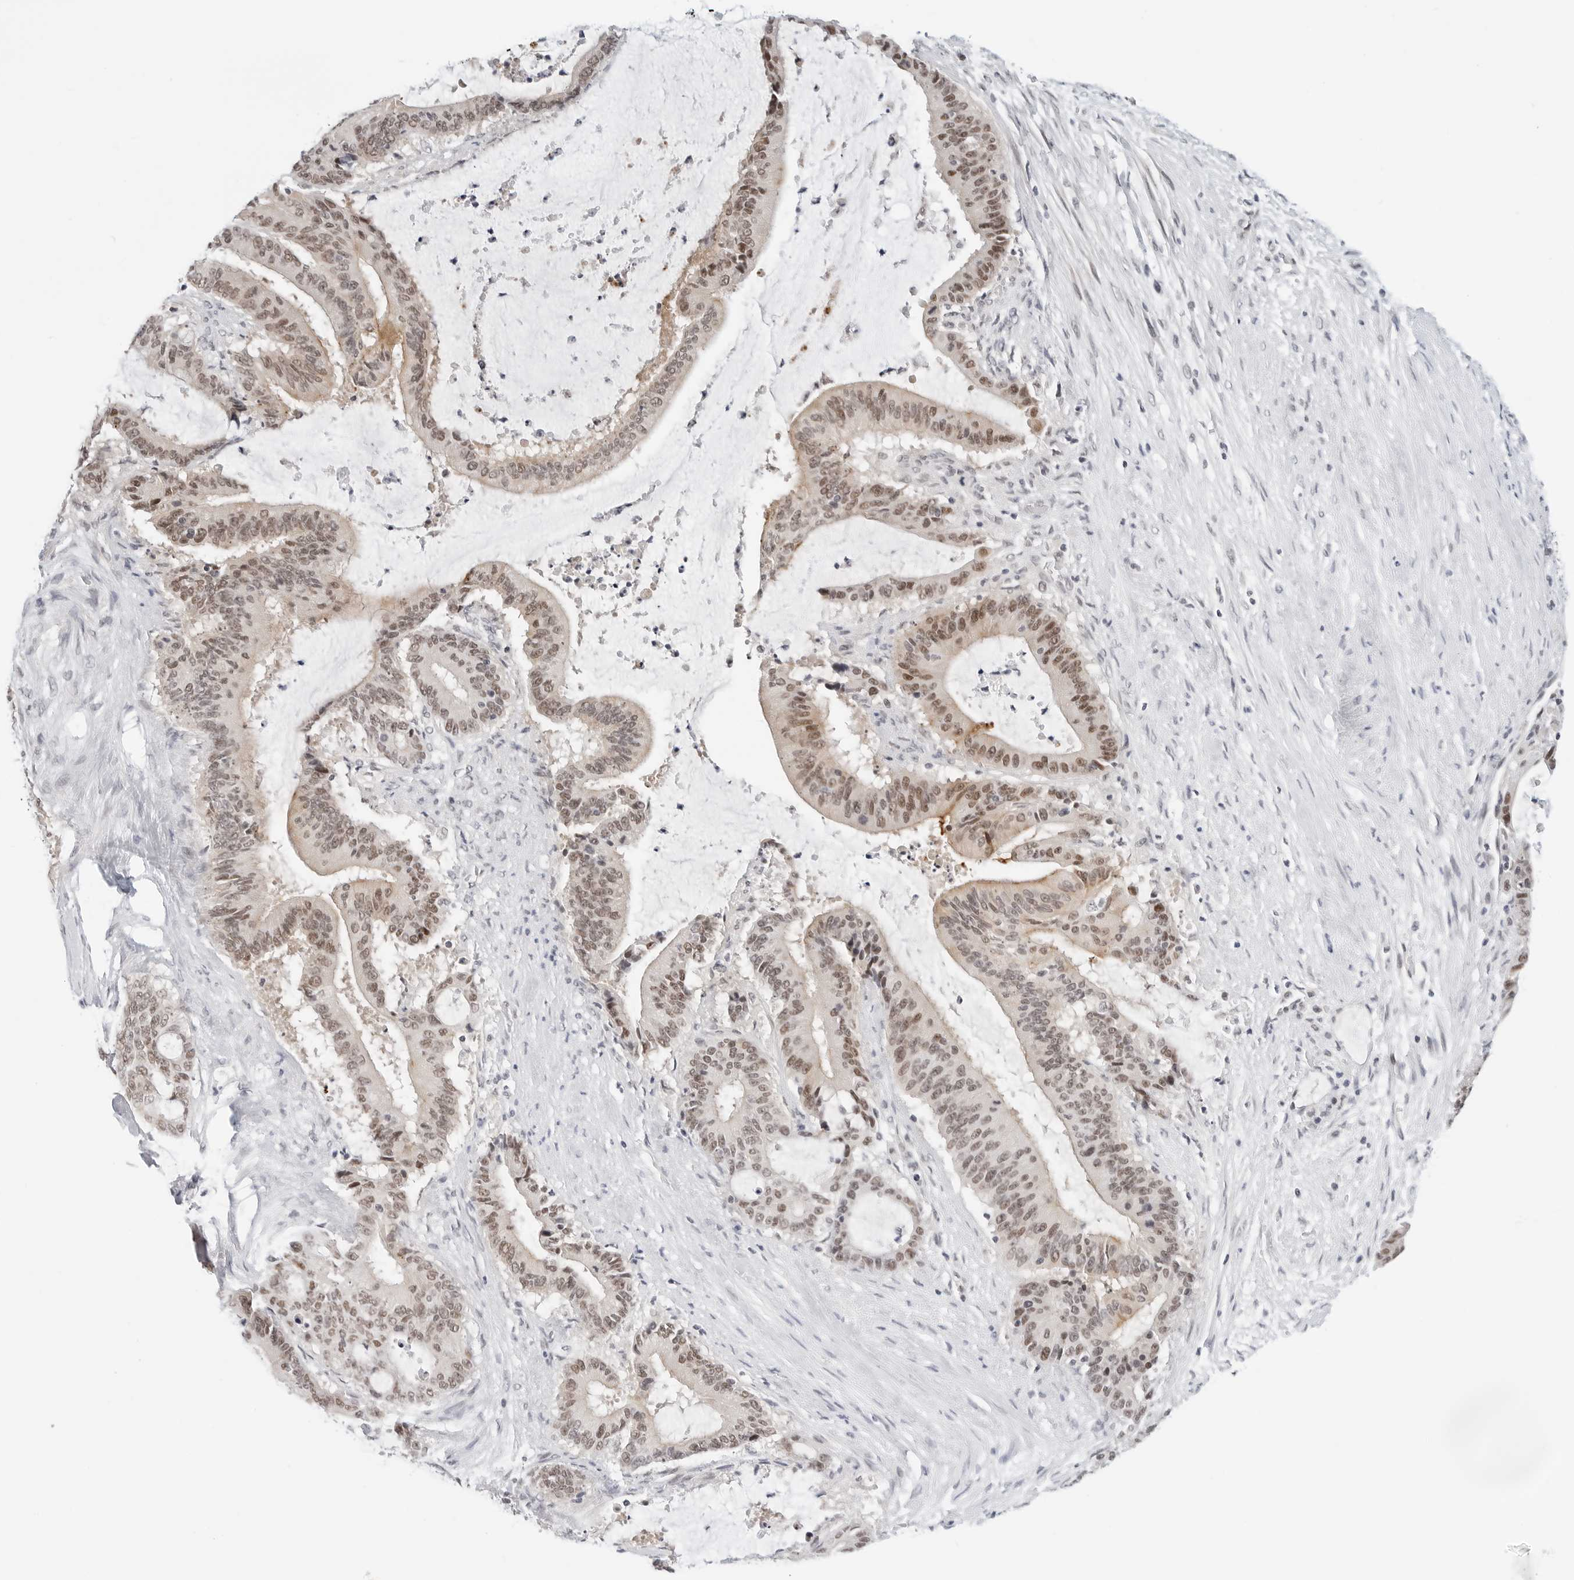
{"staining": {"intensity": "moderate", "quantity": ">75%", "location": "nuclear"}, "tissue": "liver cancer", "cell_type": "Tumor cells", "image_type": "cancer", "snomed": [{"axis": "morphology", "description": "Normal tissue, NOS"}, {"axis": "morphology", "description": "Cholangiocarcinoma"}, {"axis": "topography", "description": "Liver"}, {"axis": "topography", "description": "Peripheral nerve tissue"}], "caption": "Immunohistochemical staining of human liver cancer (cholangiocarcinoma) demonstrates medium levels of moderate nuclear expression in approximately >75% of tumor cells.", "gene": "TSEN2", "patient": {"sex": "female", "age": 73}}